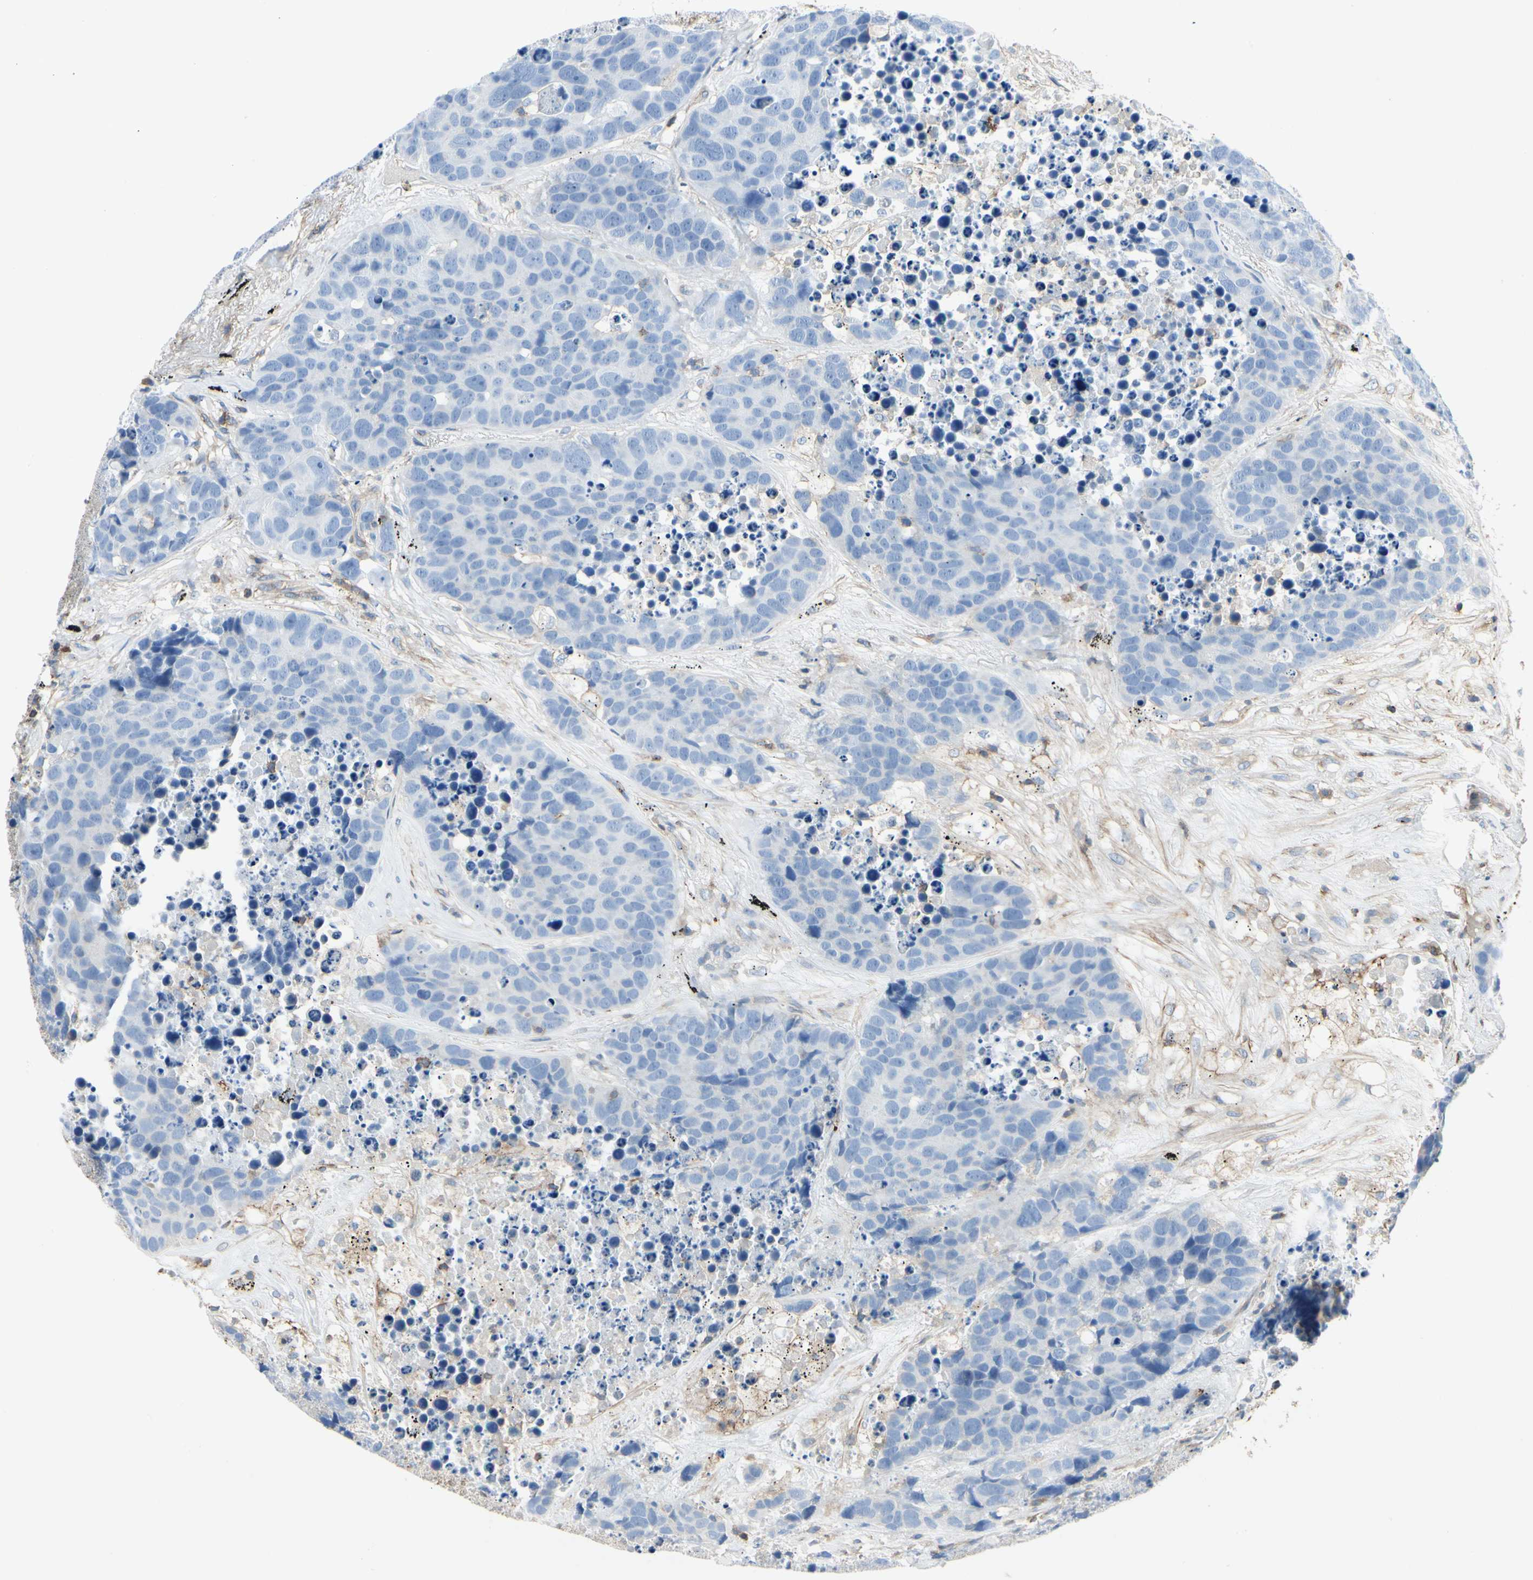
{"staining": {"intensity": "negative", "quantity": "none", "location": "none"}, "tissue": "carcinoid", "cell_type": "Tumor cells", "image_type": "cancer", "snomed": [{"axis": "morphology", "description": "Carcinoid, malignant, NOS"}, {"axis": "topography", "description": "Lung"}], "caption": "DAB immunohistochemical staining of human malignant carcinoid demonstrates no significant staining in tumor cells.", "gene": "CLEC2B", "patient": {"sex": "male", "age": 60}}